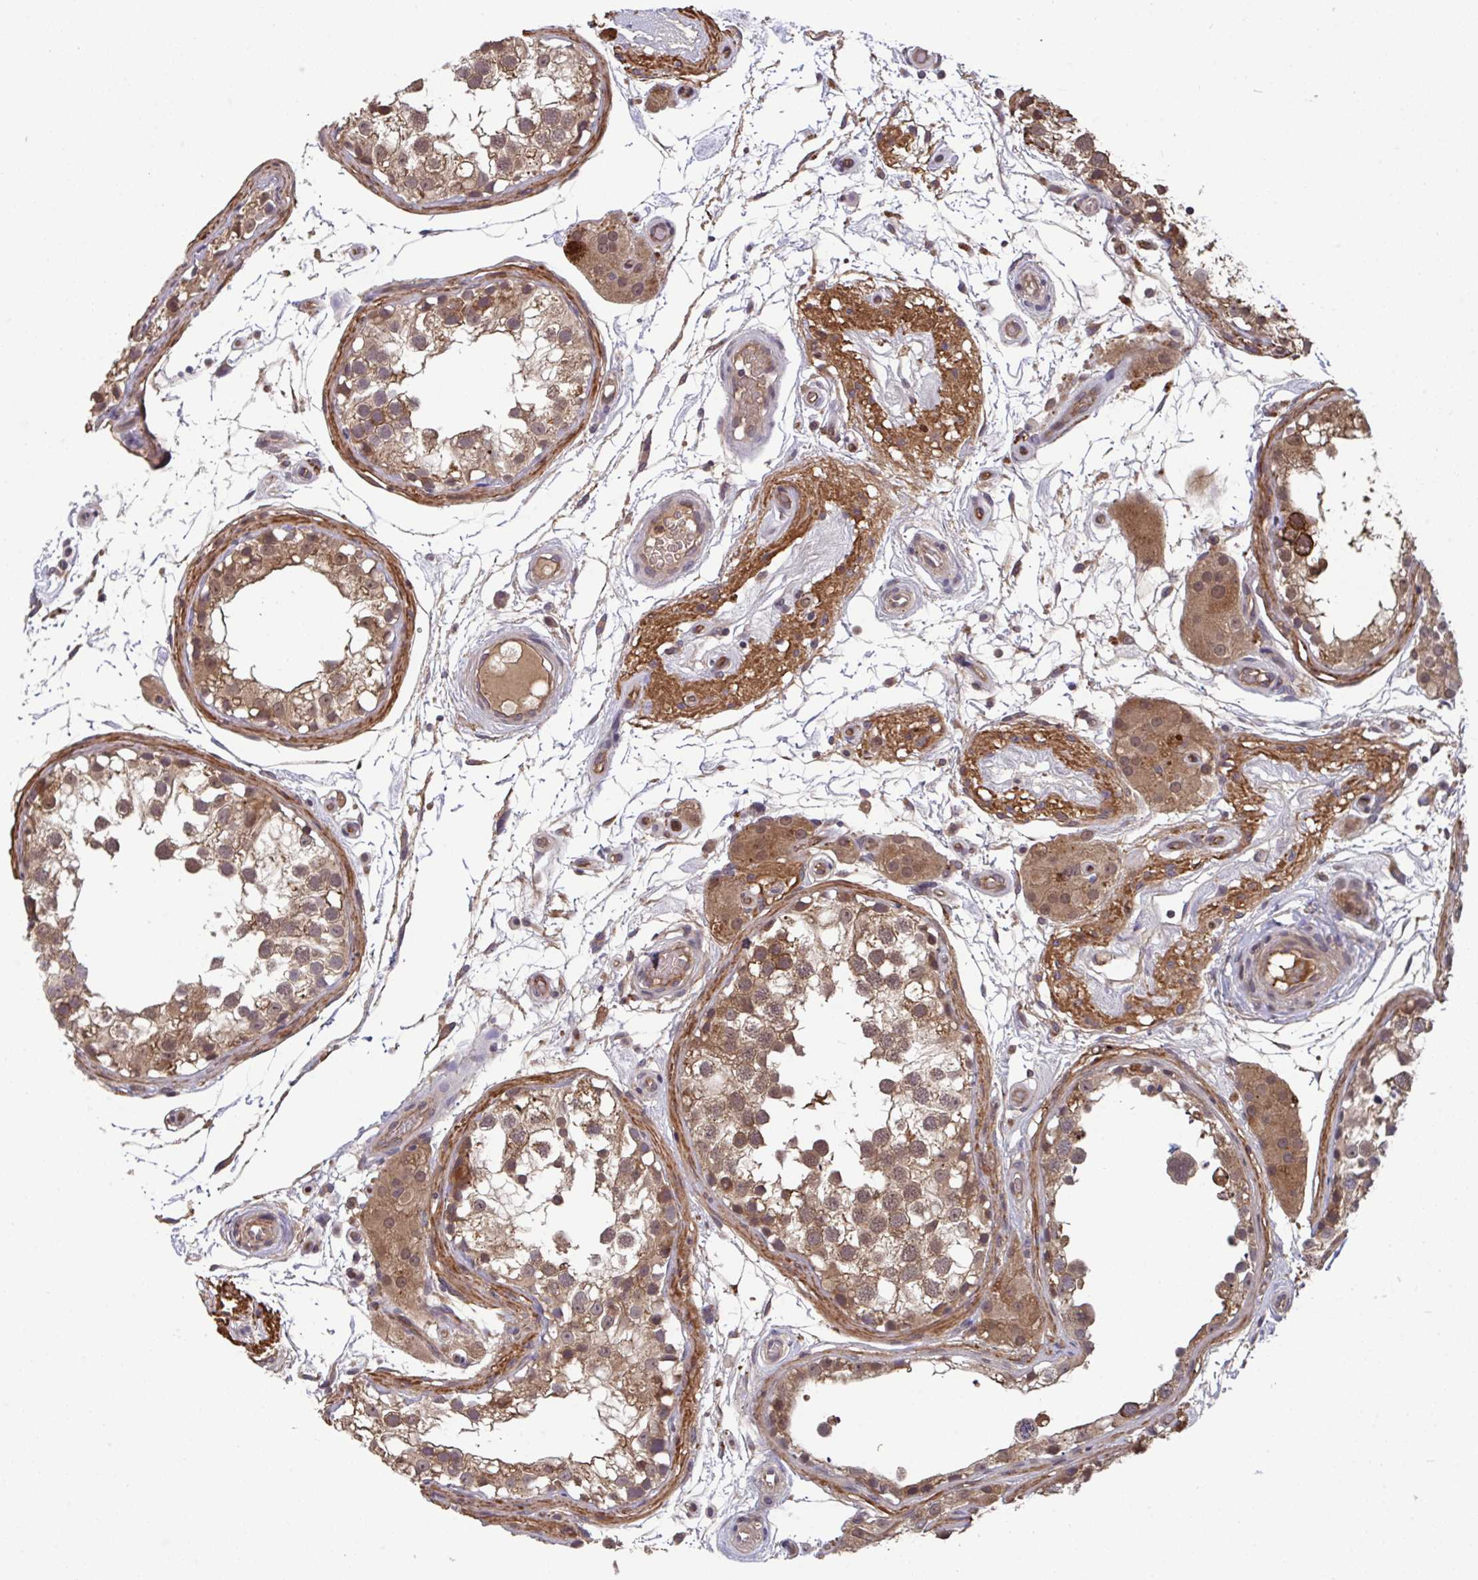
{"staining": {"intensity": "moderate", "quantity": ">75%", "location": "cytoplasmic/membranous,nuclear"}, "tissue": "testis", "cell_type": "Cells in seminiferous ducts", "image_type": "normal", "snomed": [{"axis": "morphology", "description": "Normal tissue, NOS"}, {"axis": "morphology", "description": "Seminoma, NOS"}, {"axis": "topography", "description": "Testis"}], "caption": "High-power microscopy captured an immunohistochemistry (IHC) histopathology image of unremarkable testis, revealing moderate cytoplasmic/membranous,nuclear expression in approximately >75% of cells in seminiferous ducts. Immunohistochemistry (ihc) stains the protein in brown and the nuclei are stained blue.", "gene": "TIGAR", "patient": {"sex": "male", "age": 65}}